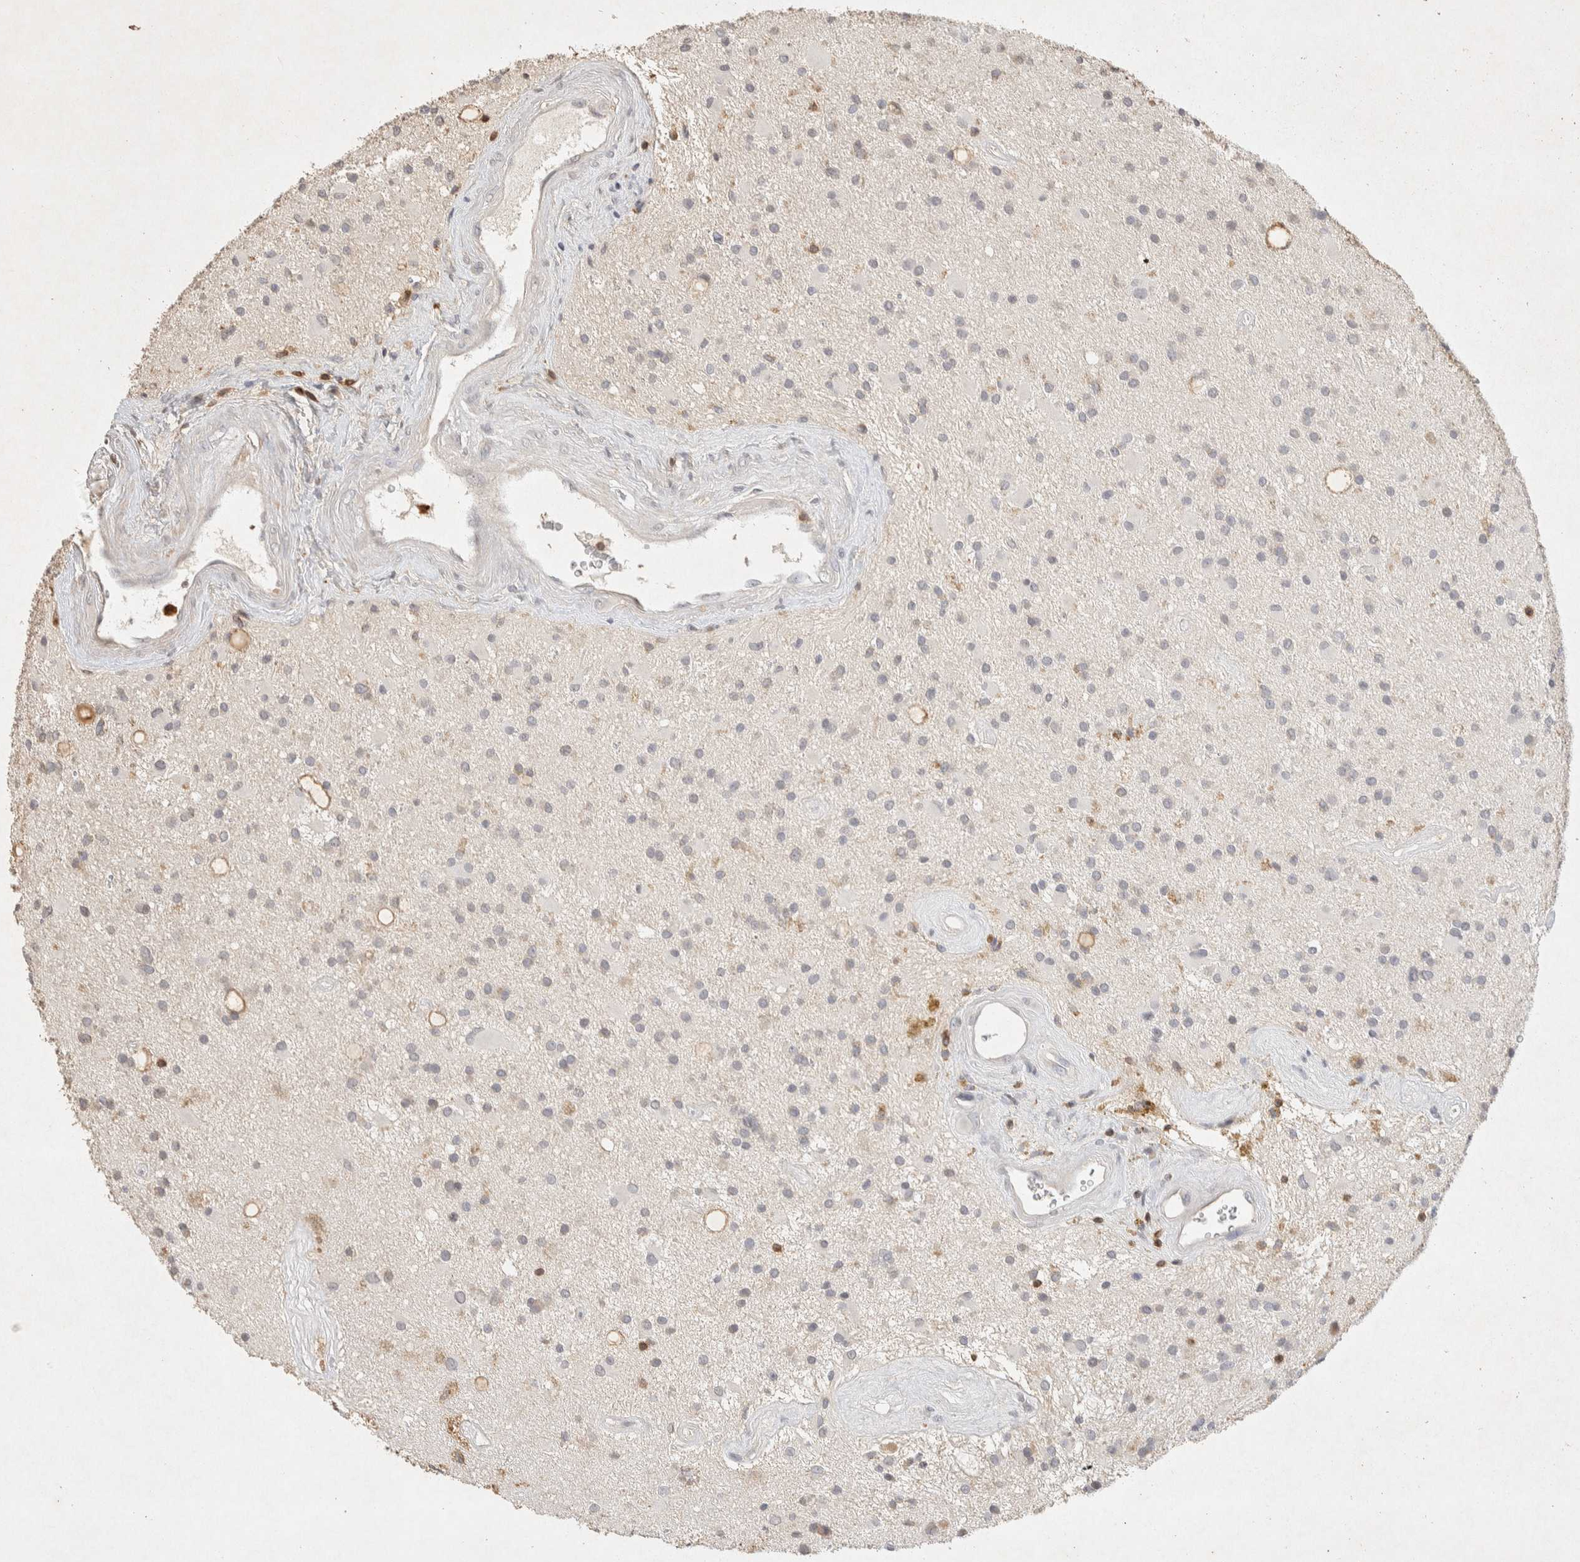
{"staining": {"intensity": "negative", "quantity": "none", "location": "none"}, "tissue": "glioma", "cell_type": "Tumor cells", "image_type": "cancer", "snomed": [{"axis": "morphology", "description": "Glioma, malignant, Low grade"}, {"axis": "topography", "description": "Brain"}], "caption": "Tumor cells show no significant positivity in malignant glioma (low-grade). The staining was performed using DAB (3,3'-diaminobenzidine) to visualize the protein expression in brown, while the nuclei were stained in blue with hematoxylin (Magnification: 20x).", "gene": "RAC2", "patient": {"sex": "male", "age": 58}}